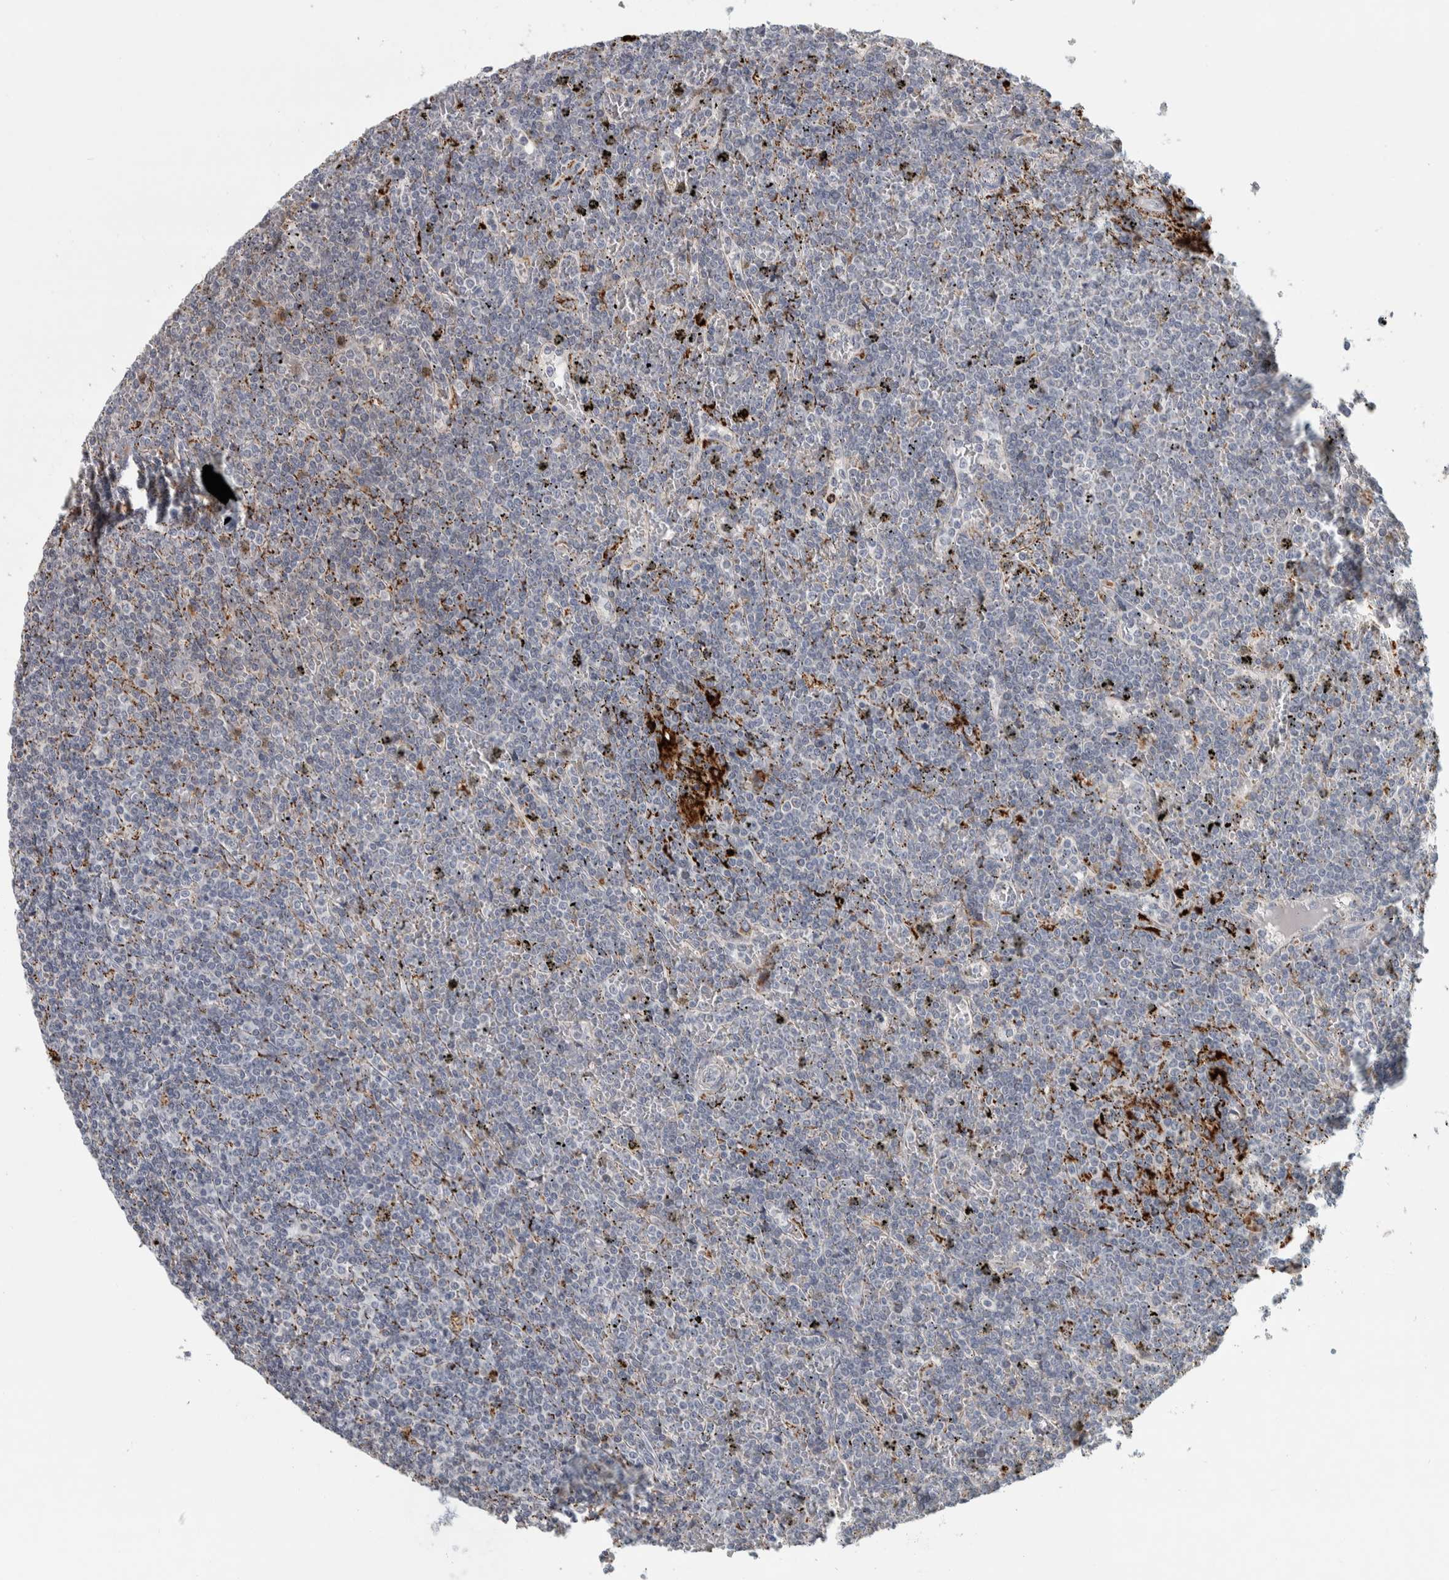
{"staining": {"intensity": "negative", "quantity": "none", "location": "none"}, "tissue": "lymphoma", "cell_type": "Tumor cells", "image_type": "cancer", "snomed": [{"axis": "morphology", "description": "Malignant lymphoma, non-Hodgkin's type, Low grade"}, {"axis": "topography", "description": "Spleen"}], "caption": "Tumor cells are negative for brown protein staining in lymphoma. (DAB IHC visualized using brightfield microscopy, high magnification).", "gene": "FAM78A", "patient": {"sex": "female", "age": 19}}